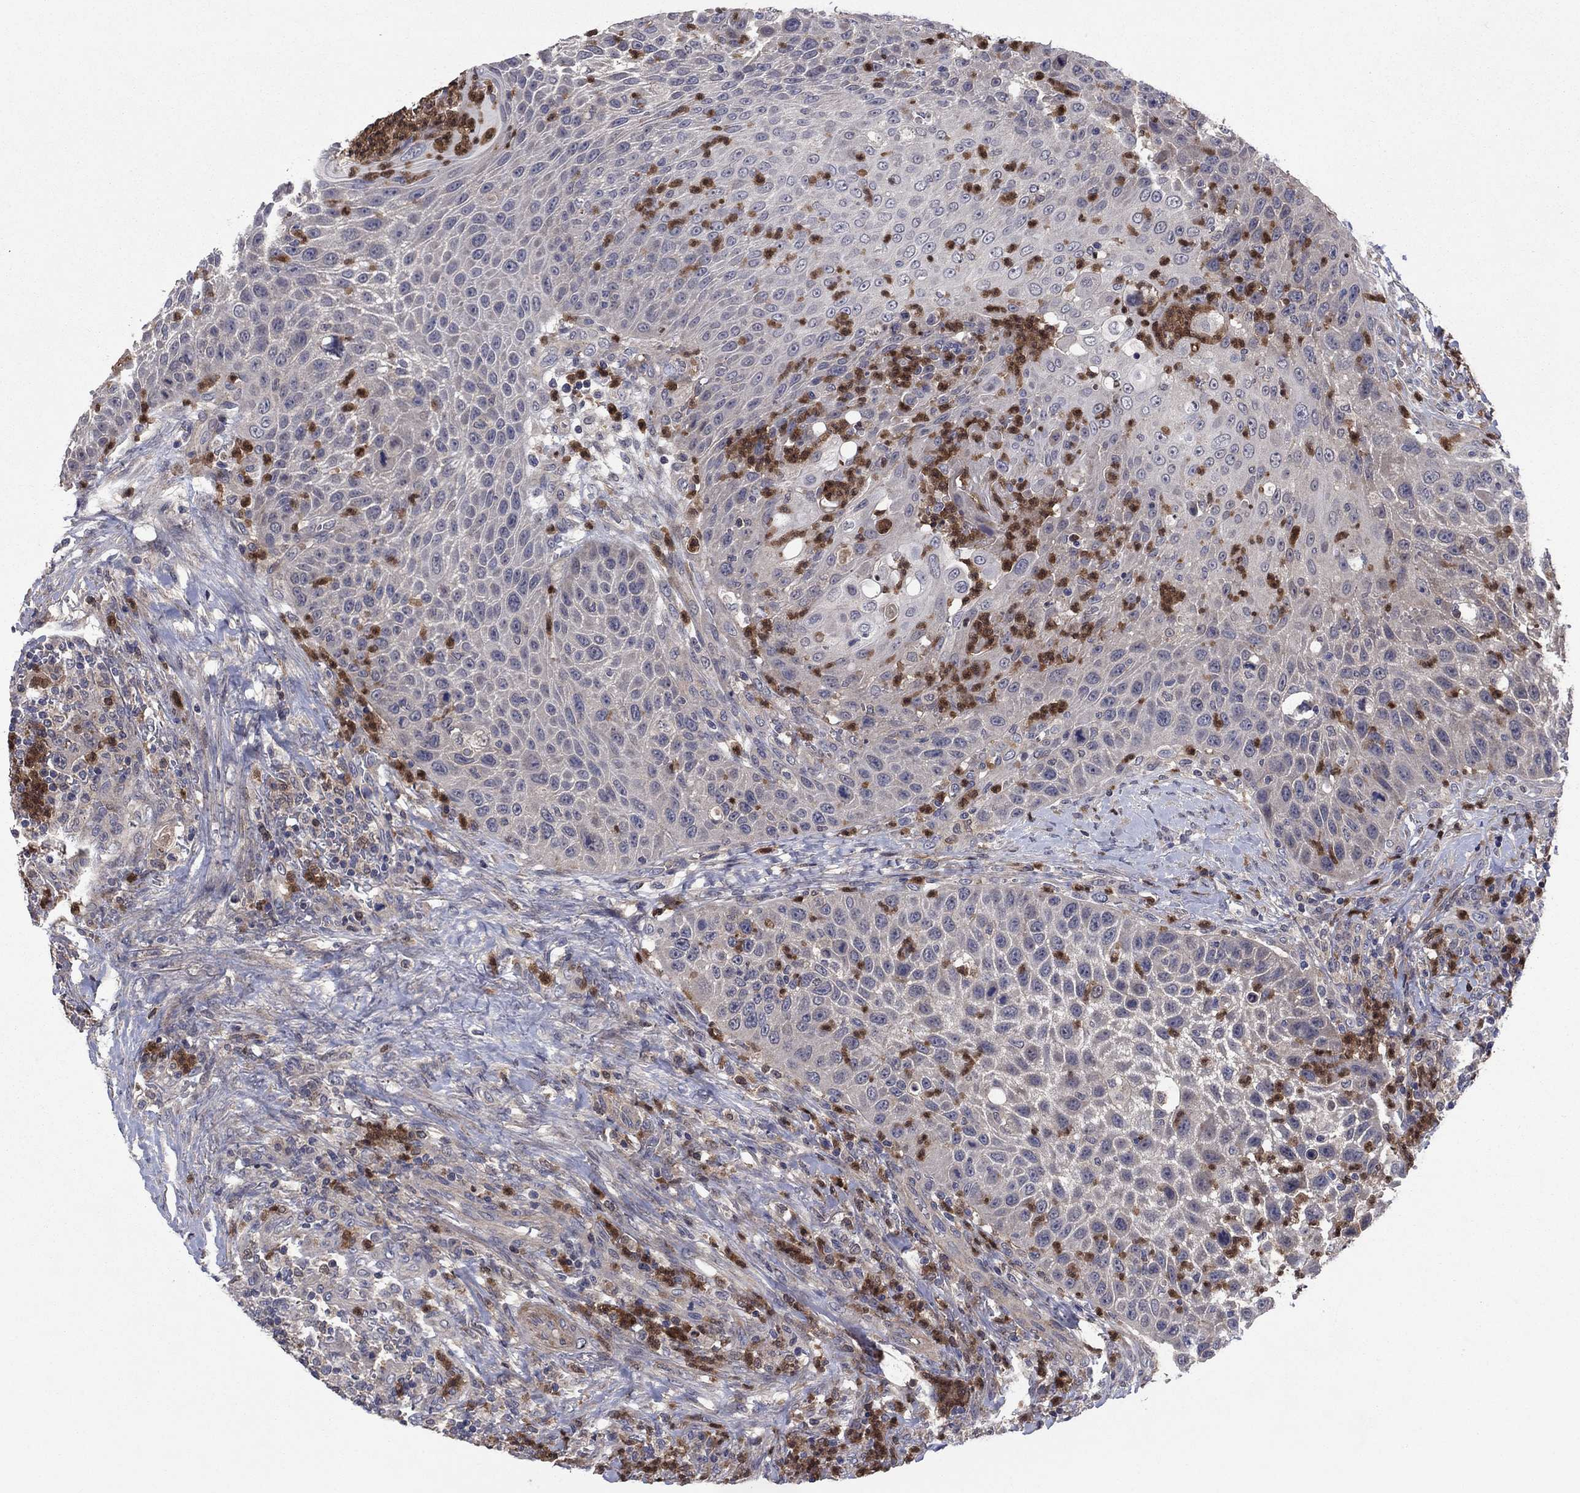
{"staining": {"intensity": "negative", "quantity": "none", "location": "none"}, "tissue": "head and neck cancer", "cell_type": "Tumor cells", "image_type": "cancer", "snomed": [{"axis": "morphology", "description": "Squamous cell carcinoma, NOS"}, {"axis": "topography", "description": "Head-Neck"}], "caption": "There is no significant expression in tumor cells of squamous cell carcinoma (head and neck).", "gene": "MSRB1", "patient": {"sex": "male", "age": 69}}